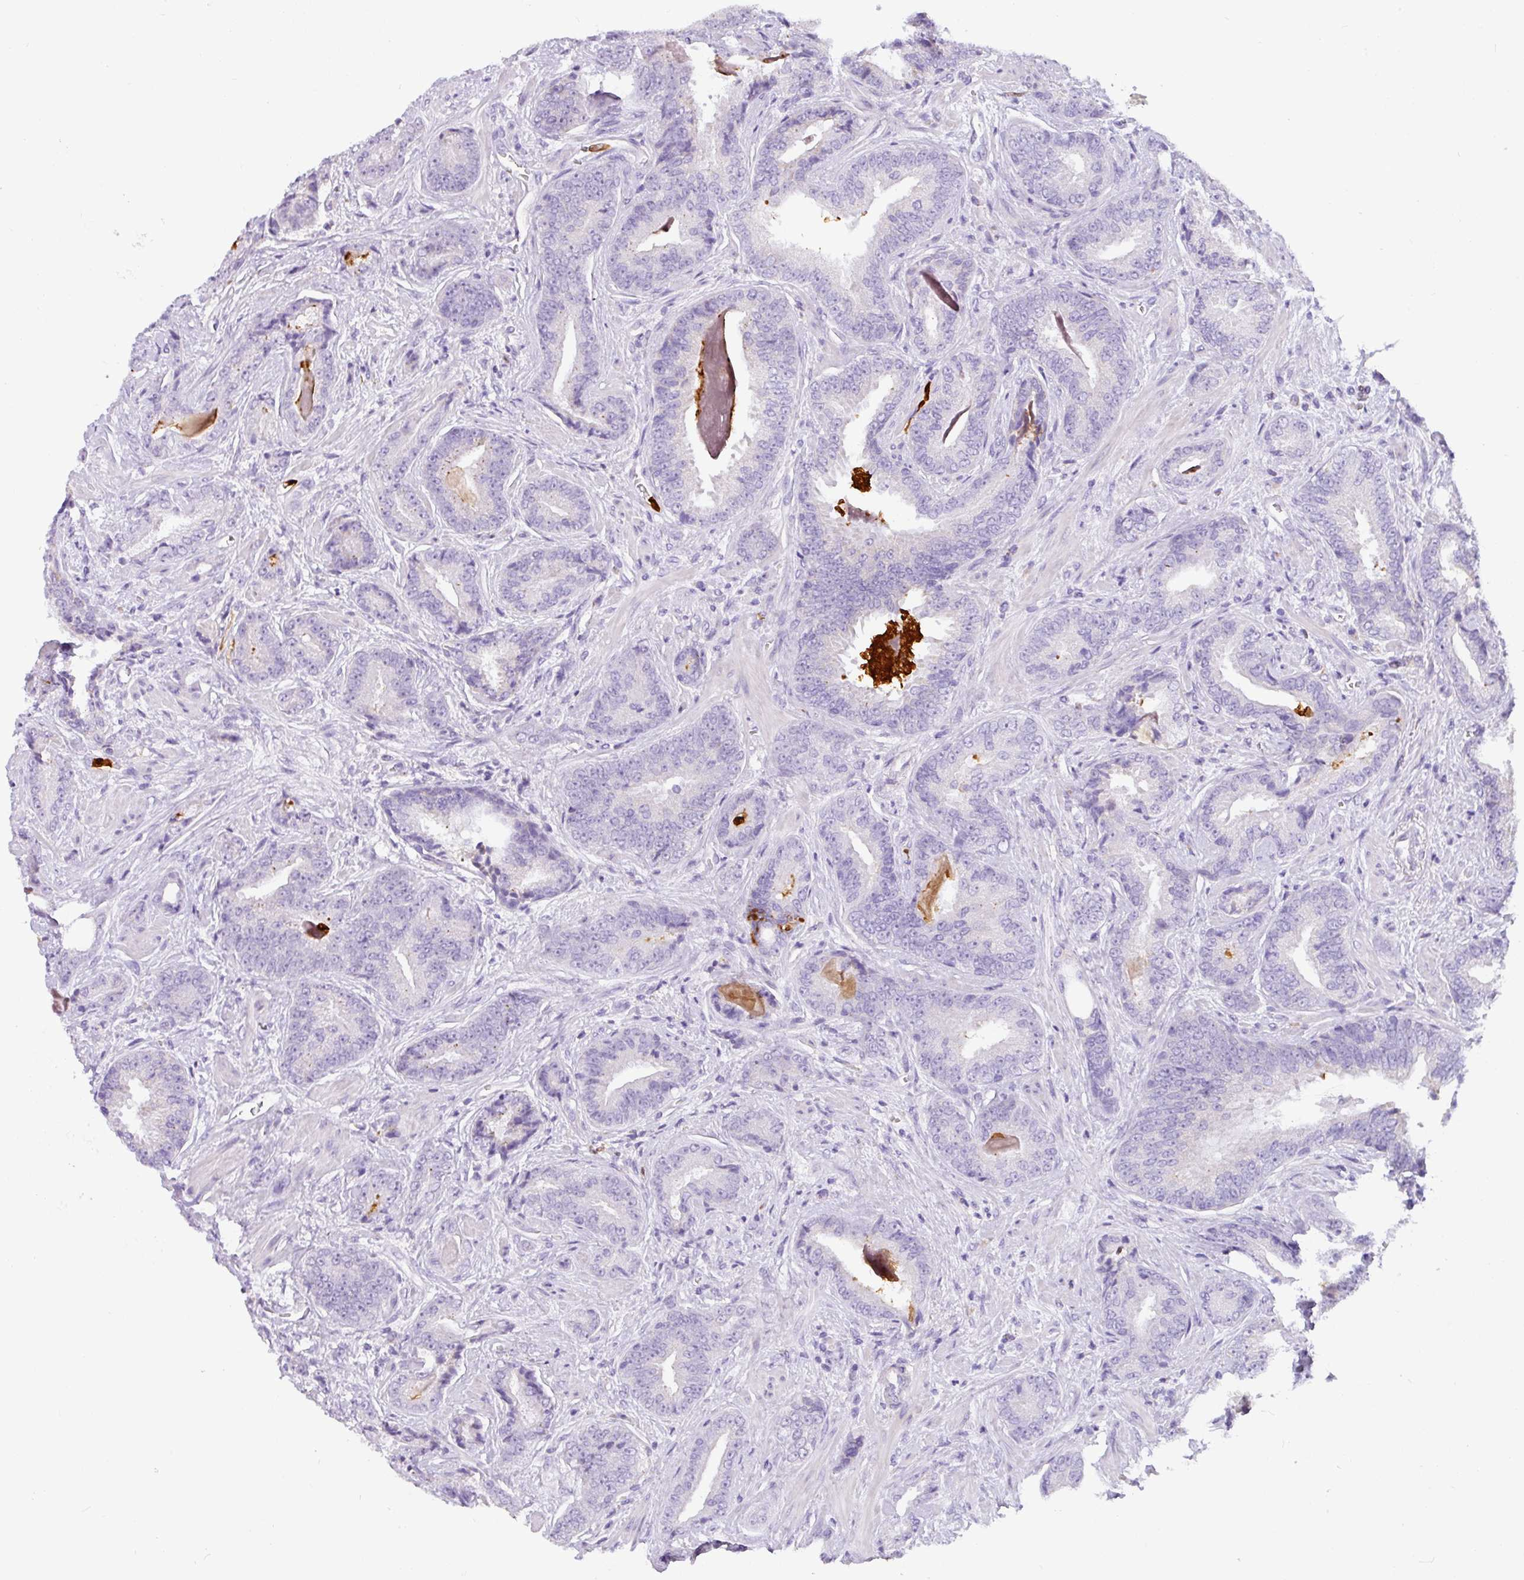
{"staining": {"intensity": "negative", "quantity": "none", "location": "none"}, "tissue": "prostate cancer", "cell_type": "Tumor cells", "image_type": "cancer", "snomed": [{"axis": "morphology", "description": "Adenocarcinoma, Low grade"}, {"axis": "topography", "description": "Prostate"}], "caption": "DAB immunohistochemical staining of prostate low-grade adenocarcinoma reveals no significant expression in tumor cells.", "gene": "SH2D3C", "patient": {"sex": "male", "age": 62}}